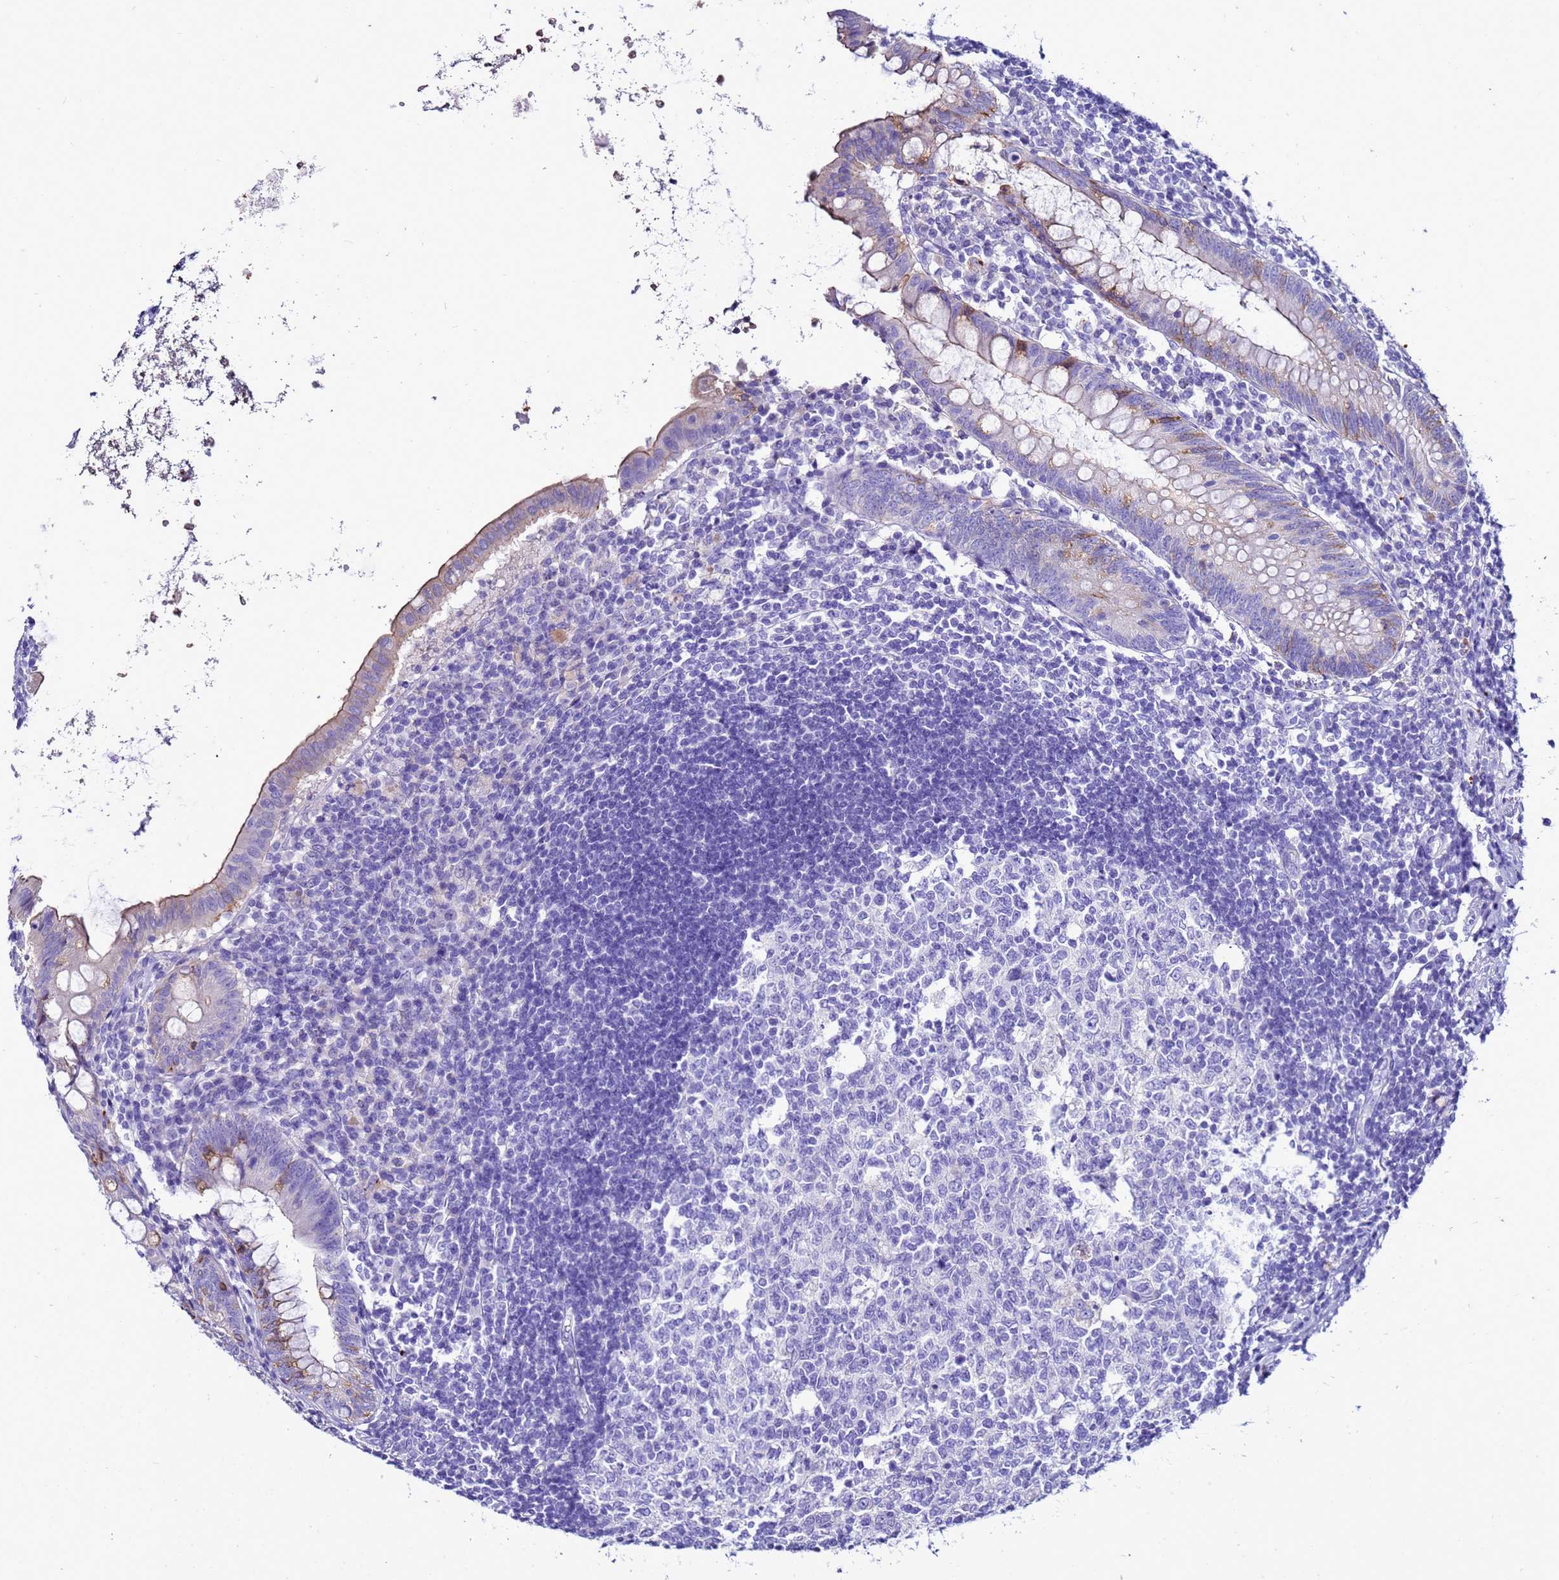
{"staining": {"intensity": "strong", "quantity": "<25%", "location": "cytoplasmic/membranous"}, "tissue": "appendix", "cell_type": "Glandular cells", "image_type": "normal", "snomed": [{"axis": "morphology", "description": "Normal tissue, NOS"}, {"axis": "topography", "description": "Appendix"}], "caption": "Protein analysis of unremarkable appendix exhibits strong cytoplasmic/membranous positivity in about <25% of glandular cells.", "gene": "BEST2", "patient": {"sex": "female", "age": 54}}